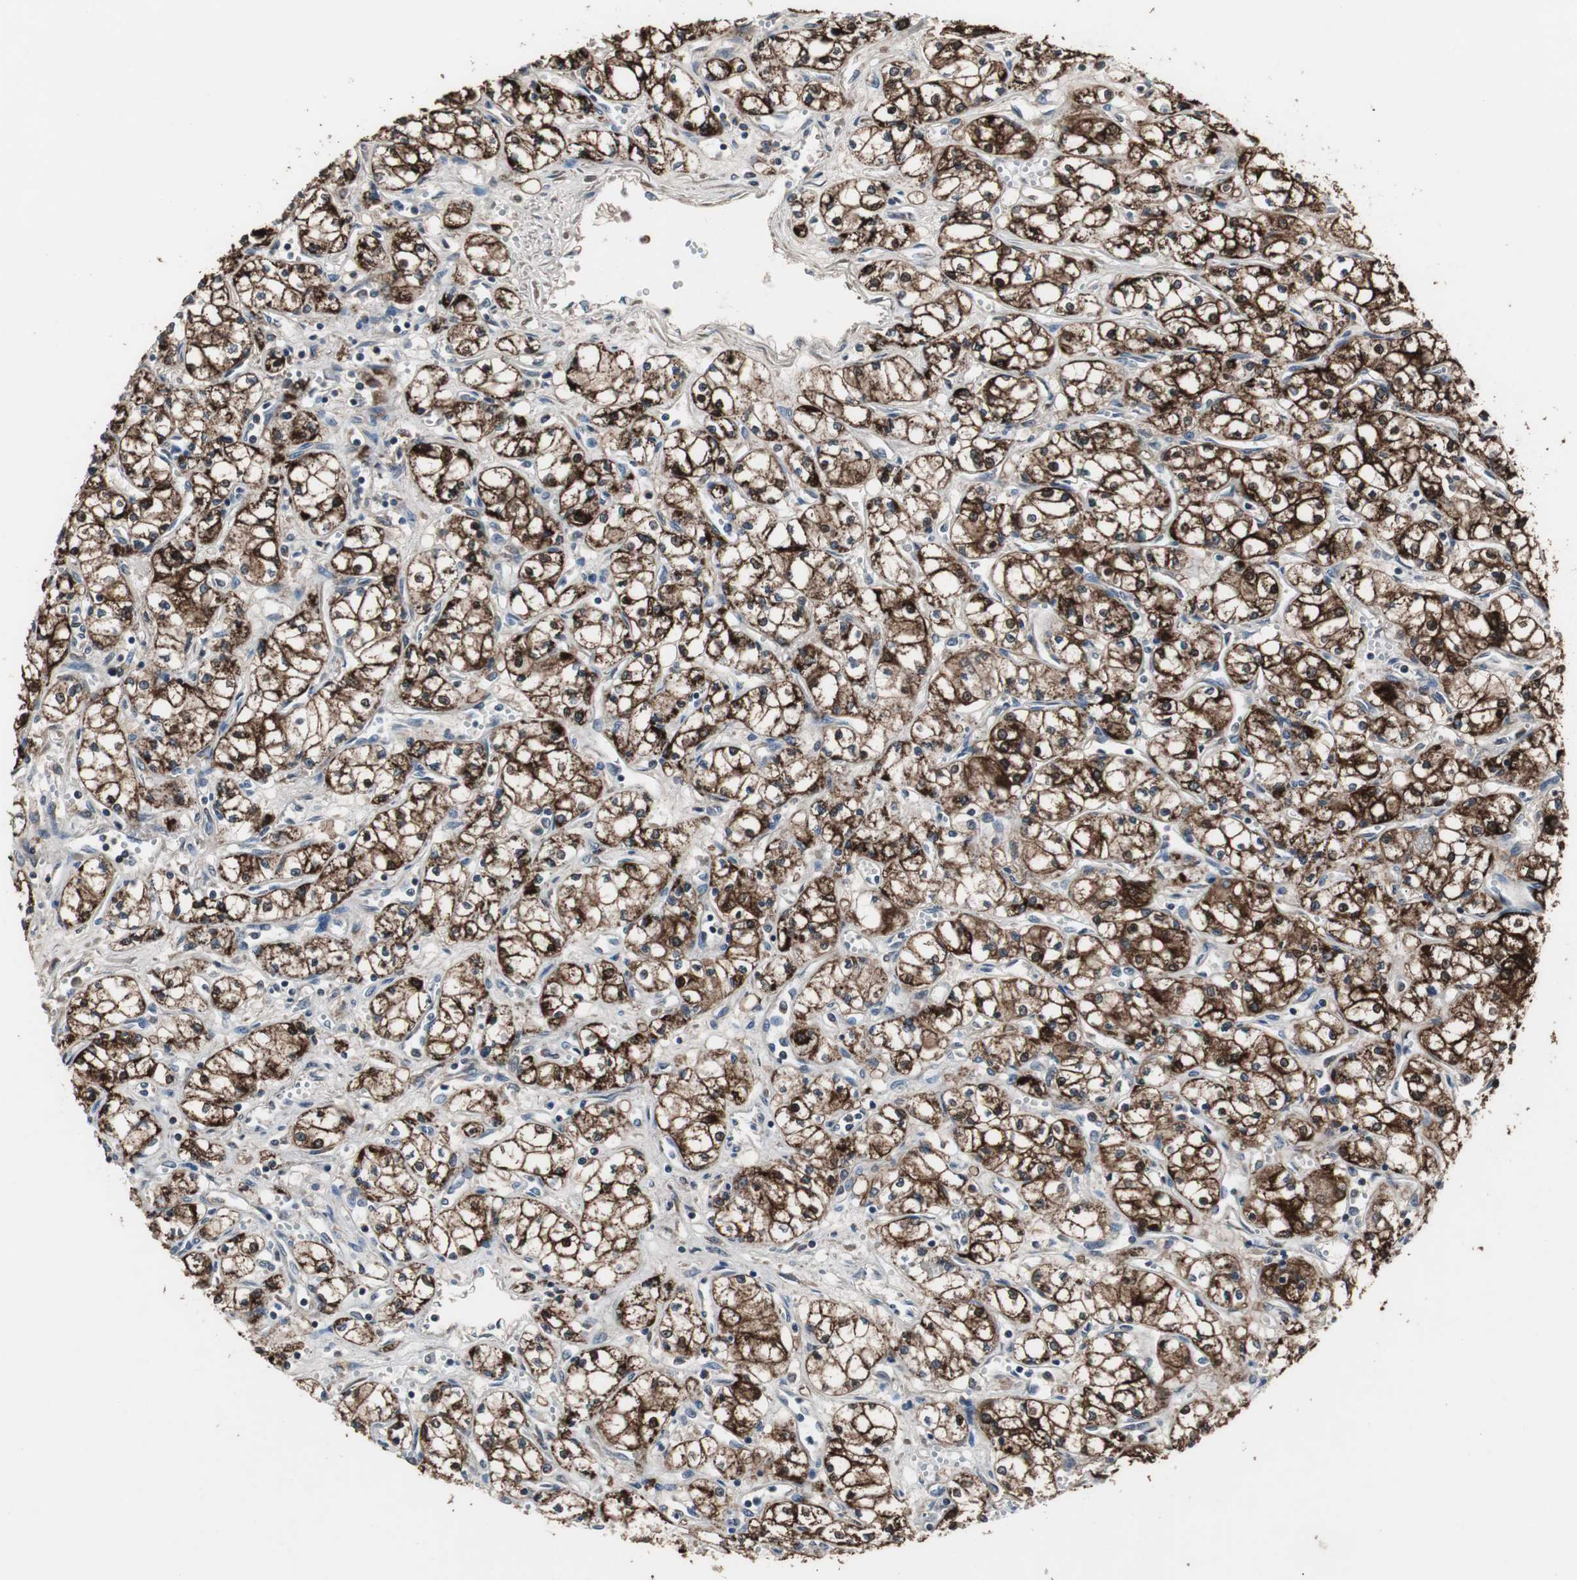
{"staining": {"intensity": "strong", "quantity": ">75%", "location": "cytoplasmic/membranous,nuclear"}, "tissue": "renal cancer", "cell_type": "Tumor cells", "image_type": "cancer", "snomed": [{"axis": "morphology", "description": "Normal tissue, NOS"}, {"axis": "morphology", "description": "Adenocarcinoma, NOS"}, {"axis": "topography", "description": "Kidney"}], "caption": "This is an image of IHC staining of adenocarcinoma (renal), which shows strong staining in the cytoplasmic/membranous and nuclear of tumor cells.", "gene": "ZSCAN22", "patient": {"sex": "male", "age": 59}}